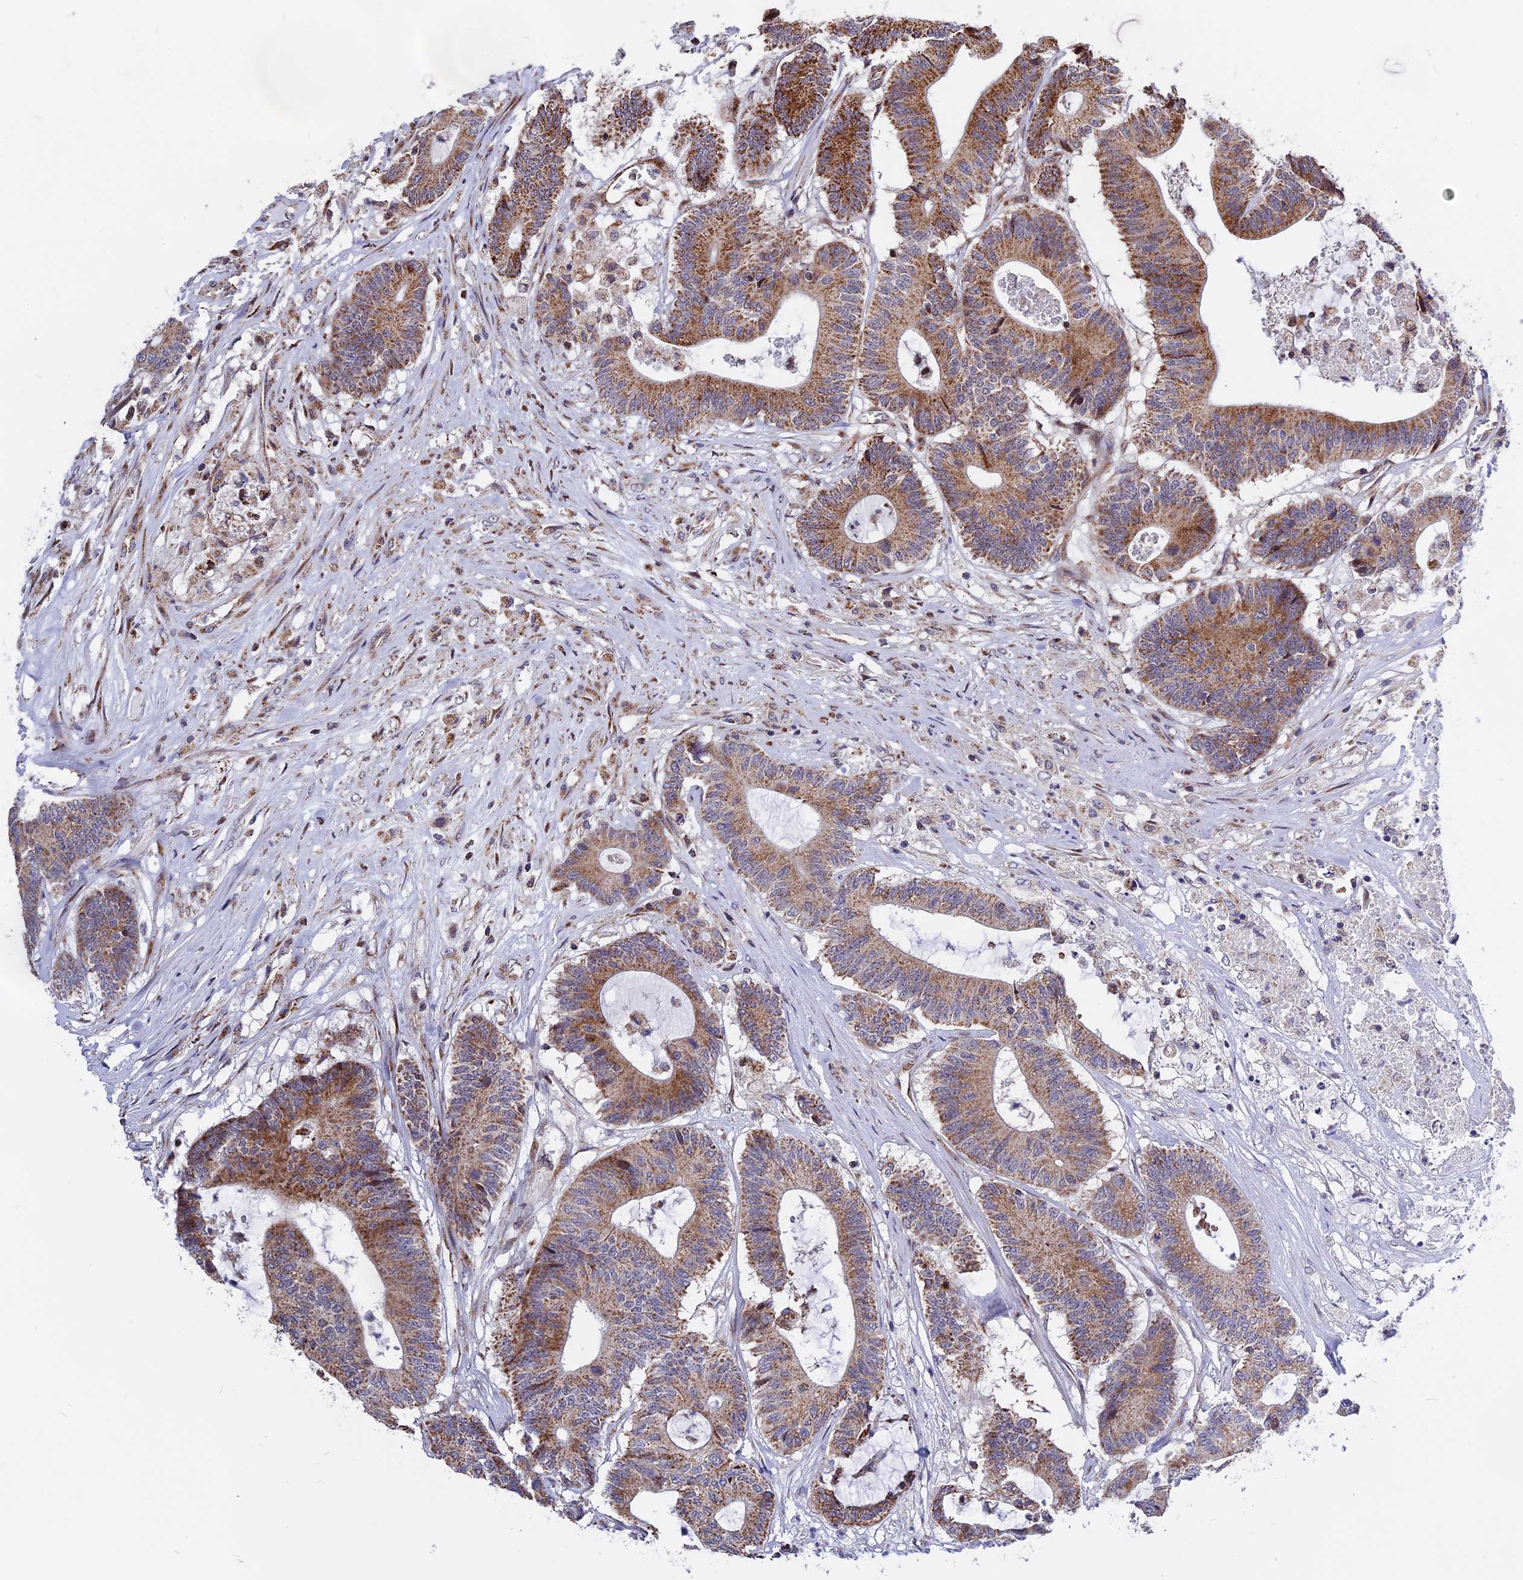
{"staining": {"intensity": "strong", "quantity": ">75%", "location": "cytoplasmic/membranous"}, "tissue": "colorectal cancer", "cell_type": "Tumor cells", "image_type": "cancer", "snomed": [{"axis": "morphology", "description": "Adenocarcinoma, NOS"}, {"axis": "topography", "description": "Colon"}], "caption": "Immunohistochemical staining of colorectal cancer (adenocarcinoma) demonstrates strong cytoplasmic/membranous protein expression in approximately >75% of tumor cells. (IHC, brightfield microscopy, high magnification).", "gene": "FAM174C", "patient": {"sex": "female", "age": 84}}